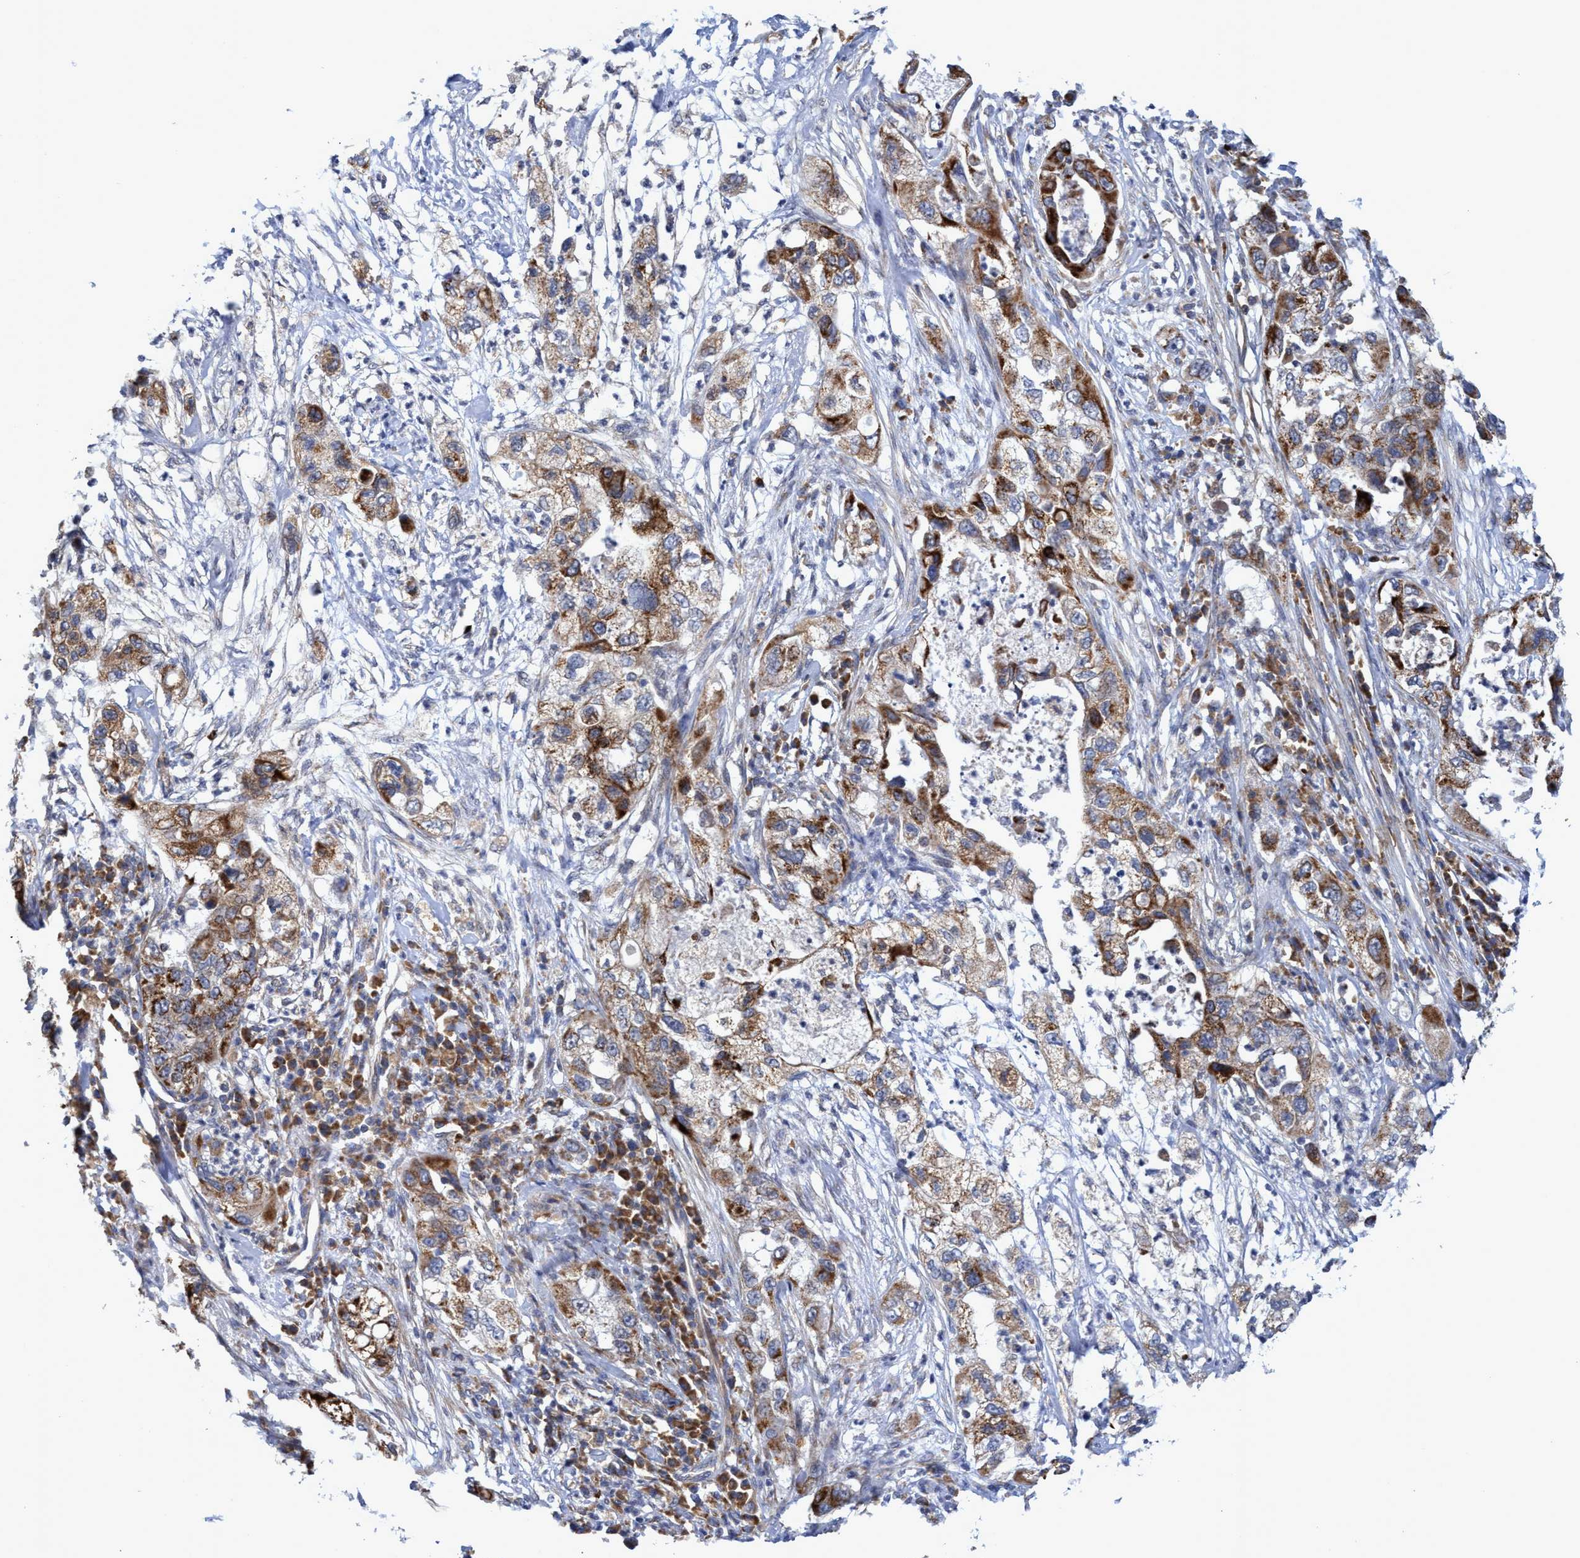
{"staining": {"intensity": "moderate", "quantity": ">75%", "location": "cytoplasmic/membranous"}, "tissue": "pancreatic cancer", "cell_type": "Tumor cells", "image_type": "cancer", "snomed": [{"axis": "morphology", "description": "Adenocarcinoma, NOS"}, {"axis": "topography", "description": "Pancreas"}], "caption": "Immunohistochemical staining of pancreatic cancer displays medium levels of moderate cytoplasmic/membranous positivity in about >75% of tumor cells. The protein of interest is stained brown, and the nuclei are stained in blue (DAB (3,3'-diaminobenzidine) IHC with brightfield microscopy, high magnification).", "gene": "NAT16", "patient": {"sex": "female", "age": 78}}